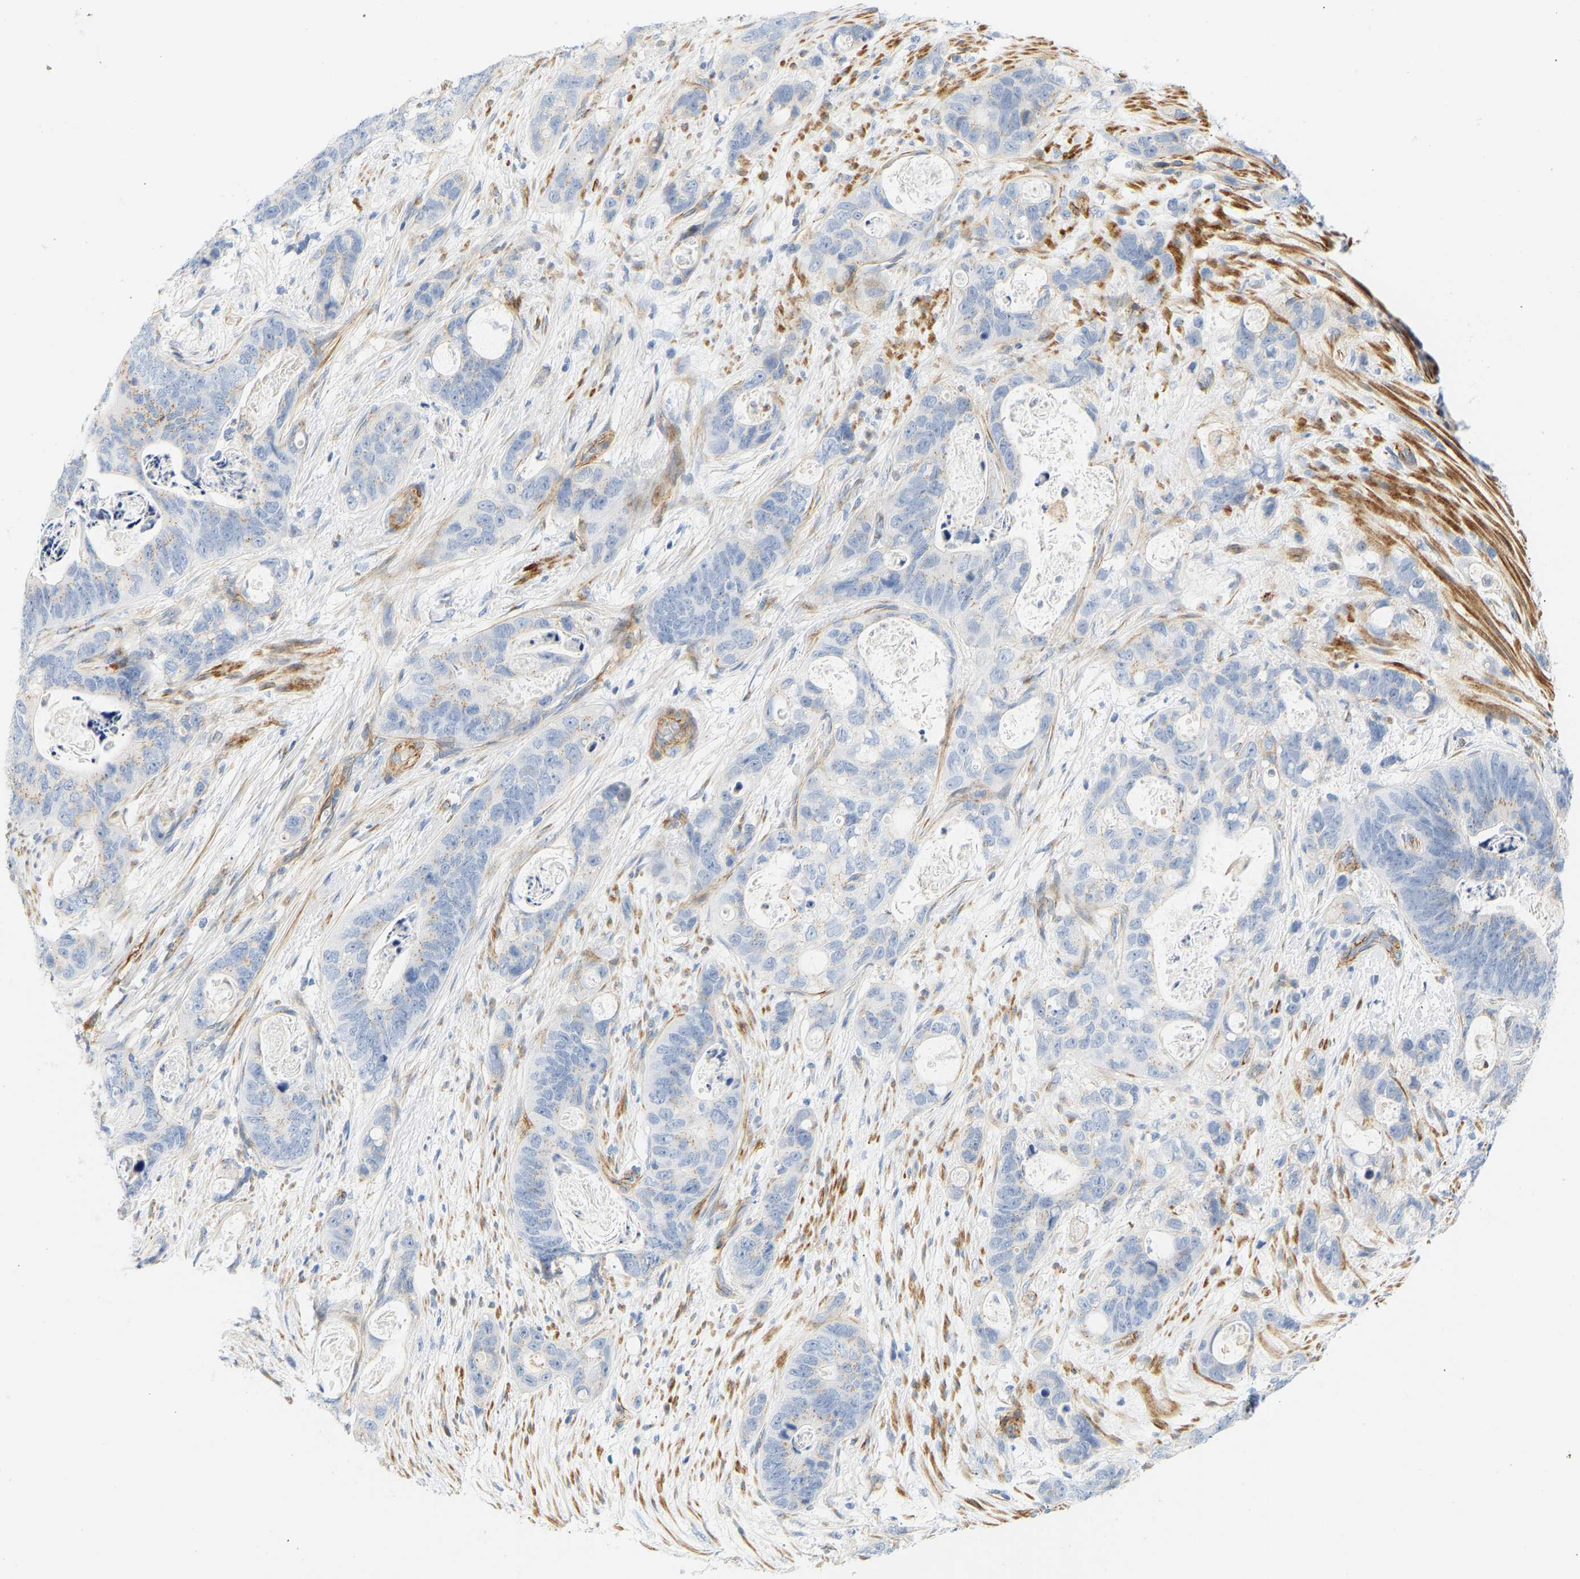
{"staining": {"intensity": "moderate", "quantity": "<25%", "location": "cytoplasmic/membranous"}, "tissue": "stomach cancer", "cell_type": "Tumor cells", "image_type": "cancer", "snomed": [{"axis": "morphology", "description": "Normal tissue, NOS"}, {"axis": "morphology", "description": "Adenocarcinoma, NOS"}, {"axis": "topography", "description": "Stomach"}], "caption": "Immunohistochemical staining of human stomach cancer displays low levels of moderate cytoplasmic/membranous protein positivity in about <25% of tumor cells.", "gene": "SLC30A7", "patient": {"sex": "female", "age": 89}}